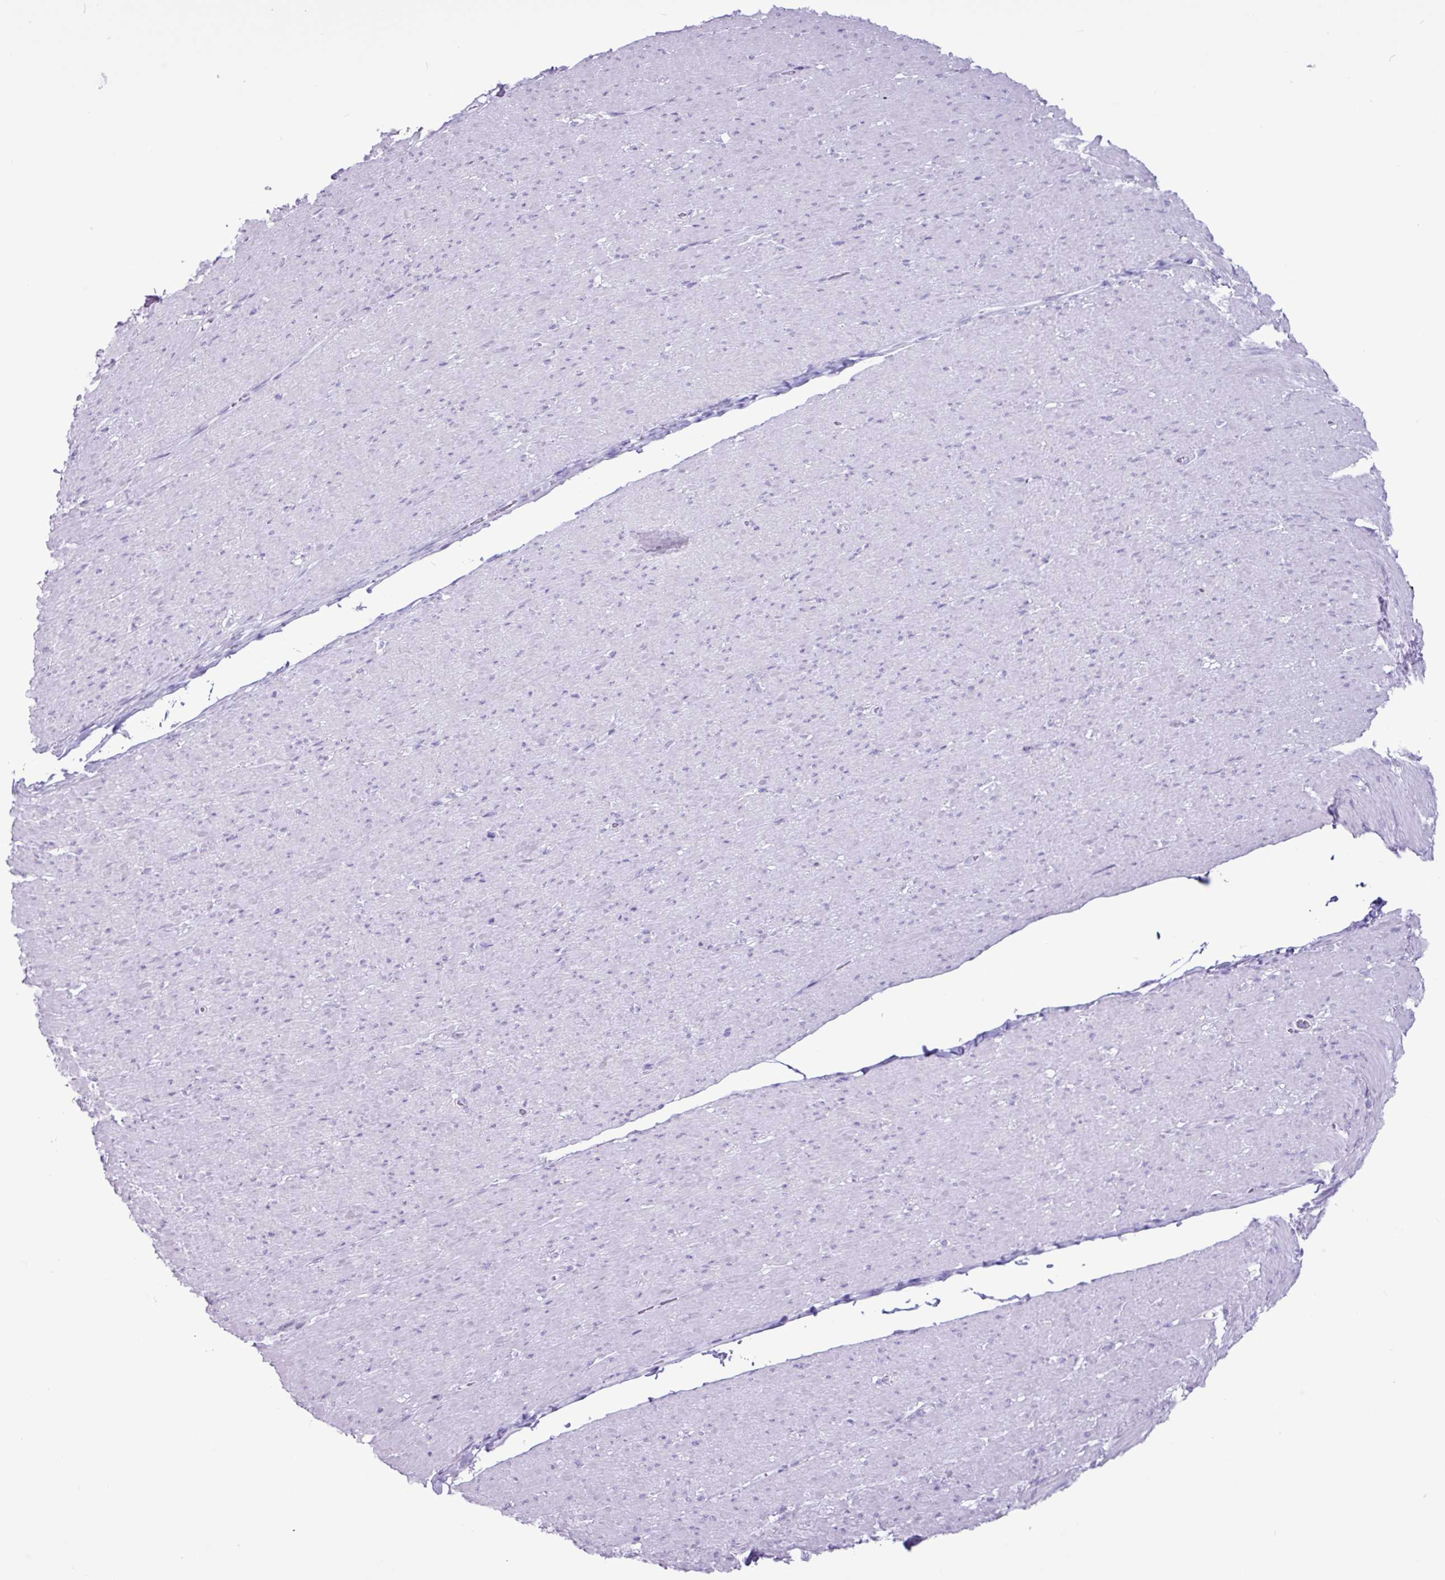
{"staining": {"intensity": "negative", "quantity": "none", "location": "none"}, "tissue": "smooth muscle", "cell_type": "Smooth muscle cells", "image_type": "normal", "snomed": [{"axis": "morphology", "description": "Normal tissue, NOS"}, {"axis": "topography", "description": "Smooth muscle"}, {"axis": "topography", "description": "Rectum"}], "caption": "This photomicrograph is of benign smooth muscle stained with immunohistochemistry (IHC) to label a protein in brown with the nuclei are counter-stained blue. There is no positivity in smooth muscle cells.", "gene": "CKMT2", "patient": {"sex": "male", "age": 53}}